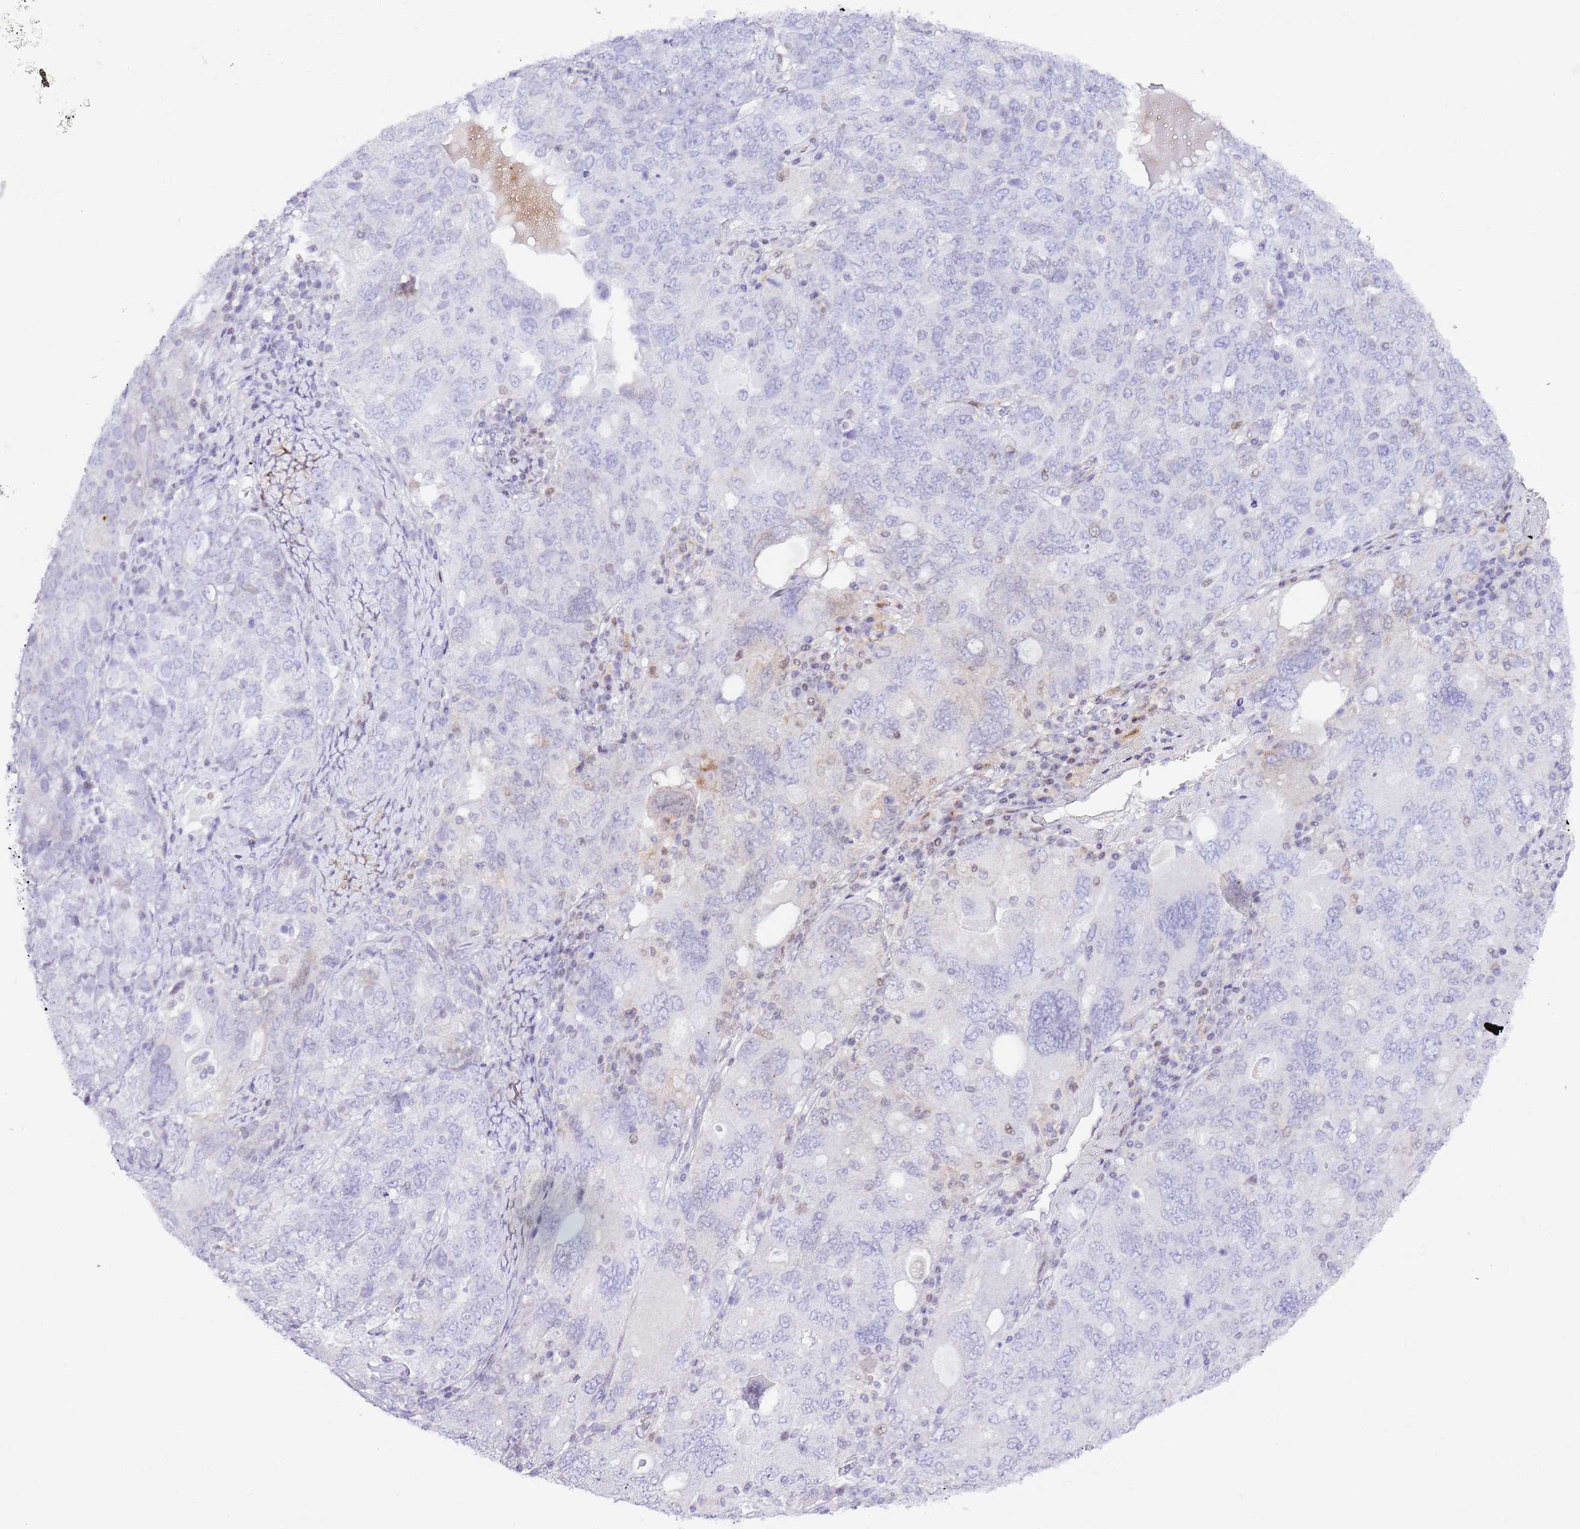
{"staining": {"intensity": "negative", "quantity": "none", "location": "none"}, "tissue": "ovarian cancer", "cell_type": "Tumor cells", "image_type": "cancer", "snomed": [{"axis": "morphology", "description": "Carcinoma, endometroid"}, {"axis": "topography", "description": "Ovary"}], "caption": "Tumor cells are negative for brown protein staining in endometroid carcinoma (ovarian).", "gene": "GBP2", "patient": {"sex": "female", "age": 62}}